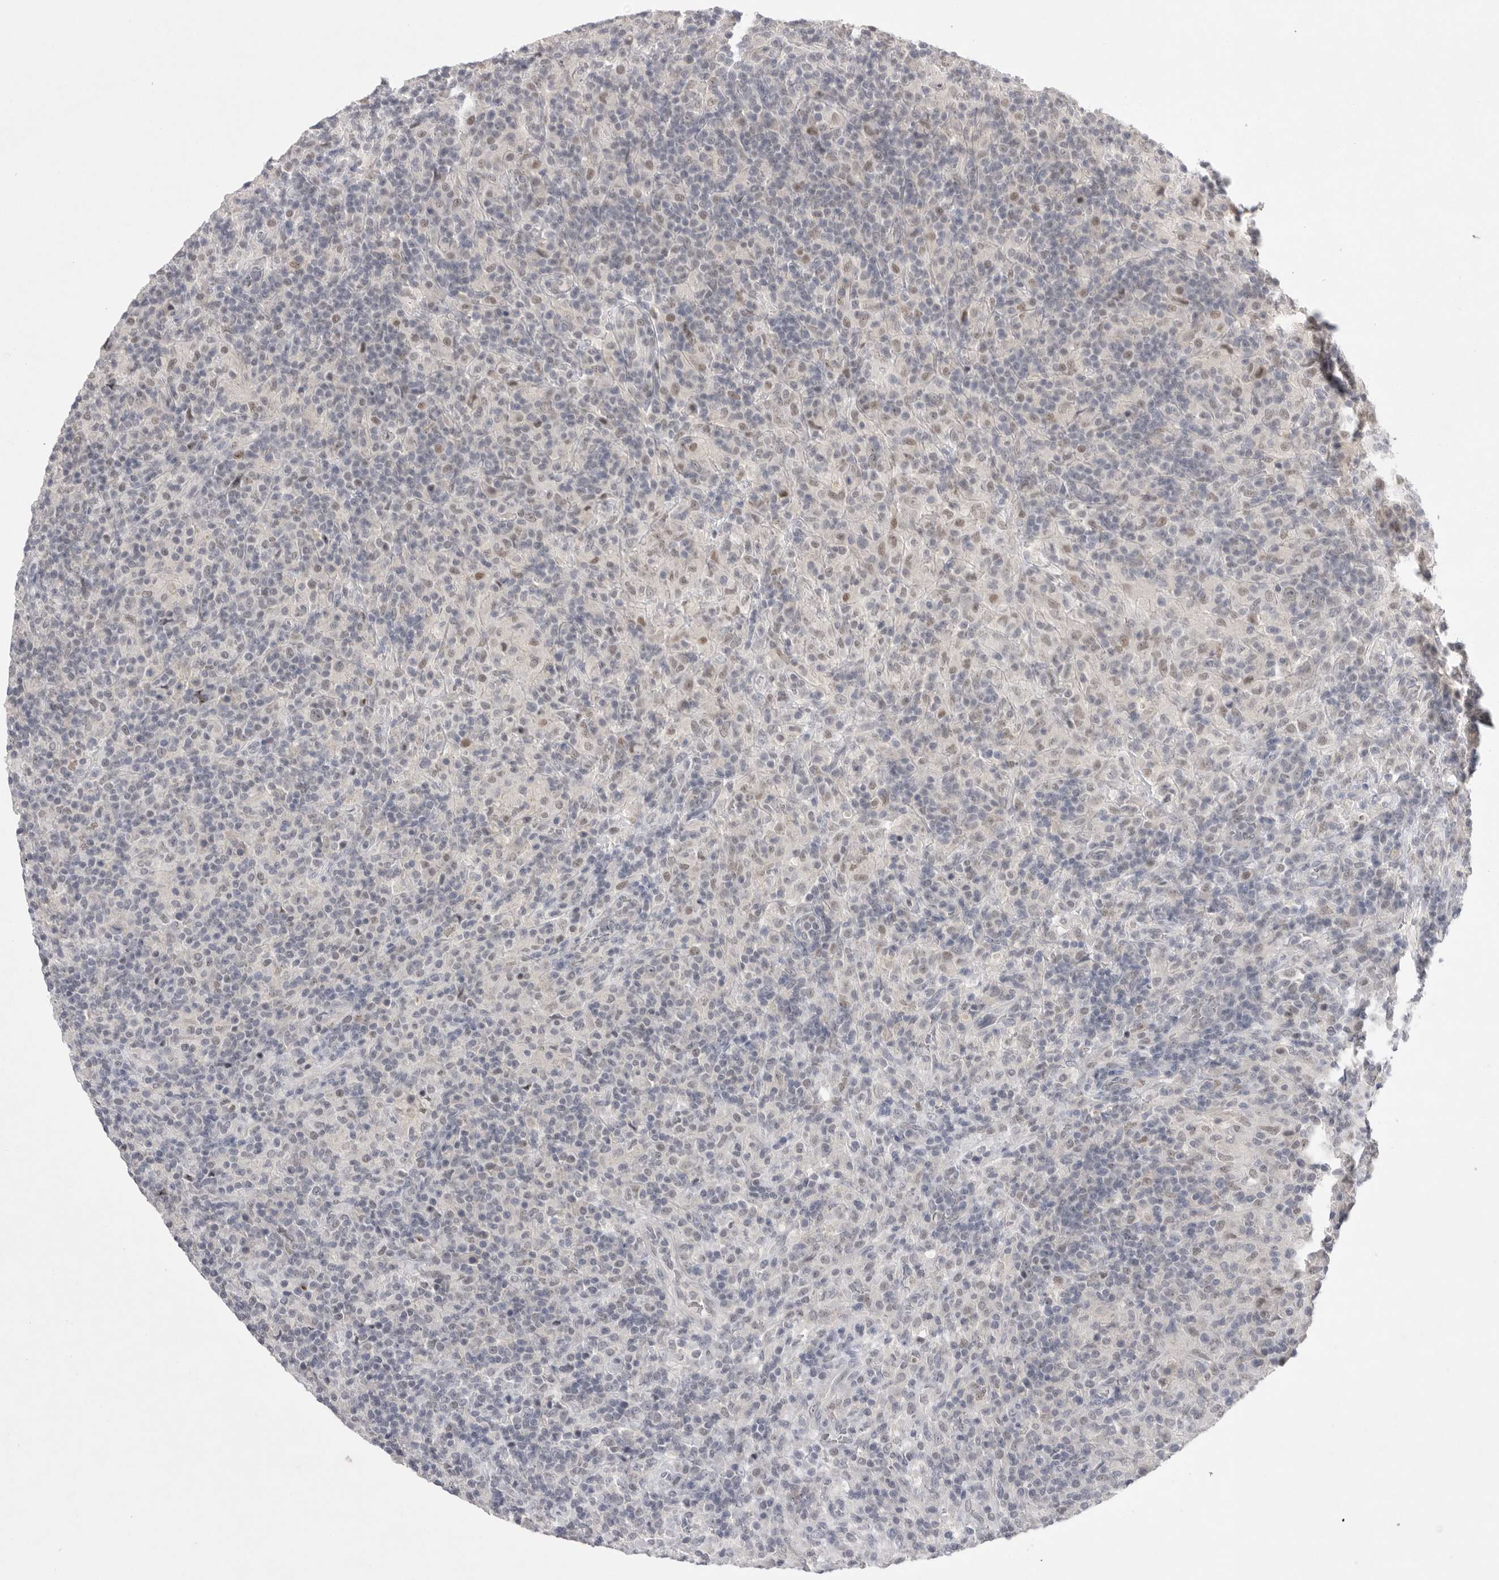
{"staining": {"intensity": "weak", "quantity": "<25%", "location": "nuclear"}, "tissue": "lymphoma", "cell_type": "Tumor cells", "image_type": "cancer", "snomed": [{"axis": "morphology", "description": "Hodgkin's disease, NOS"}, {"axis": "topography", "description": "Lymph node"}], "caption": "This is a image of immunohistochemistry staining of Hodgkin's disease, which shows no staining in tumor cells.", "gene": "HUS1", "patient": {"sex": "male", "age": 70}}